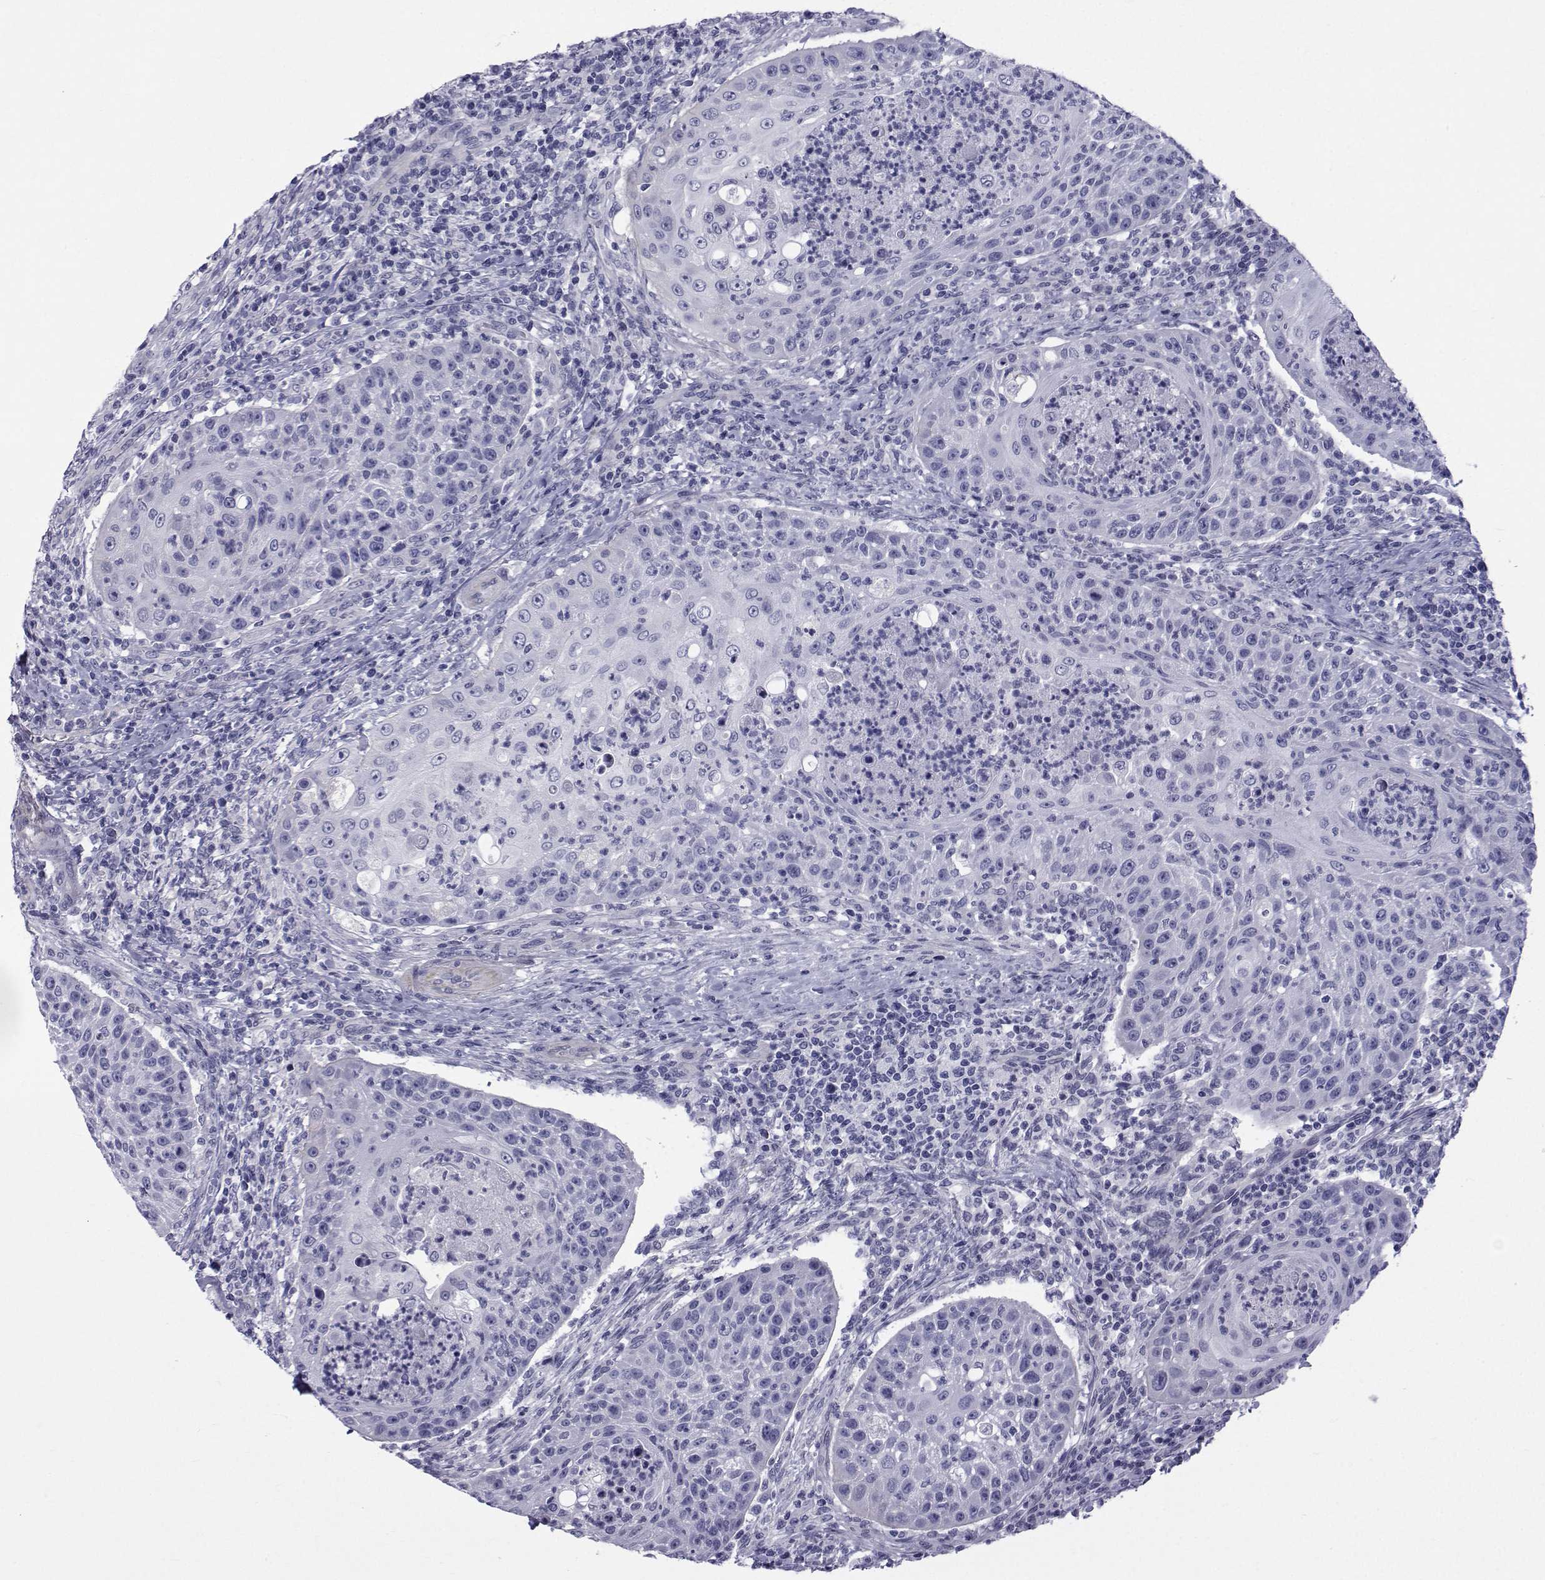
{"staining": {"intensity": "negative", "quantity": "none", "location": "none"}, "tissue": "head and neck cancer", "cell_type": "Tumor cells", "image_type": "cancer", "snomed": [{"axis": "morphology", "description": "Squamous cell carcinoma, NOS"}, {"axis": "topography", "description": "Head-Neck"}], "caption": "This is an immunohistochemistry (IHC) image of human head and neck cancer. There is no staining in tumor cells.", "gene": "SPANXD", "patient": {"sex": "male", "age": 69}}